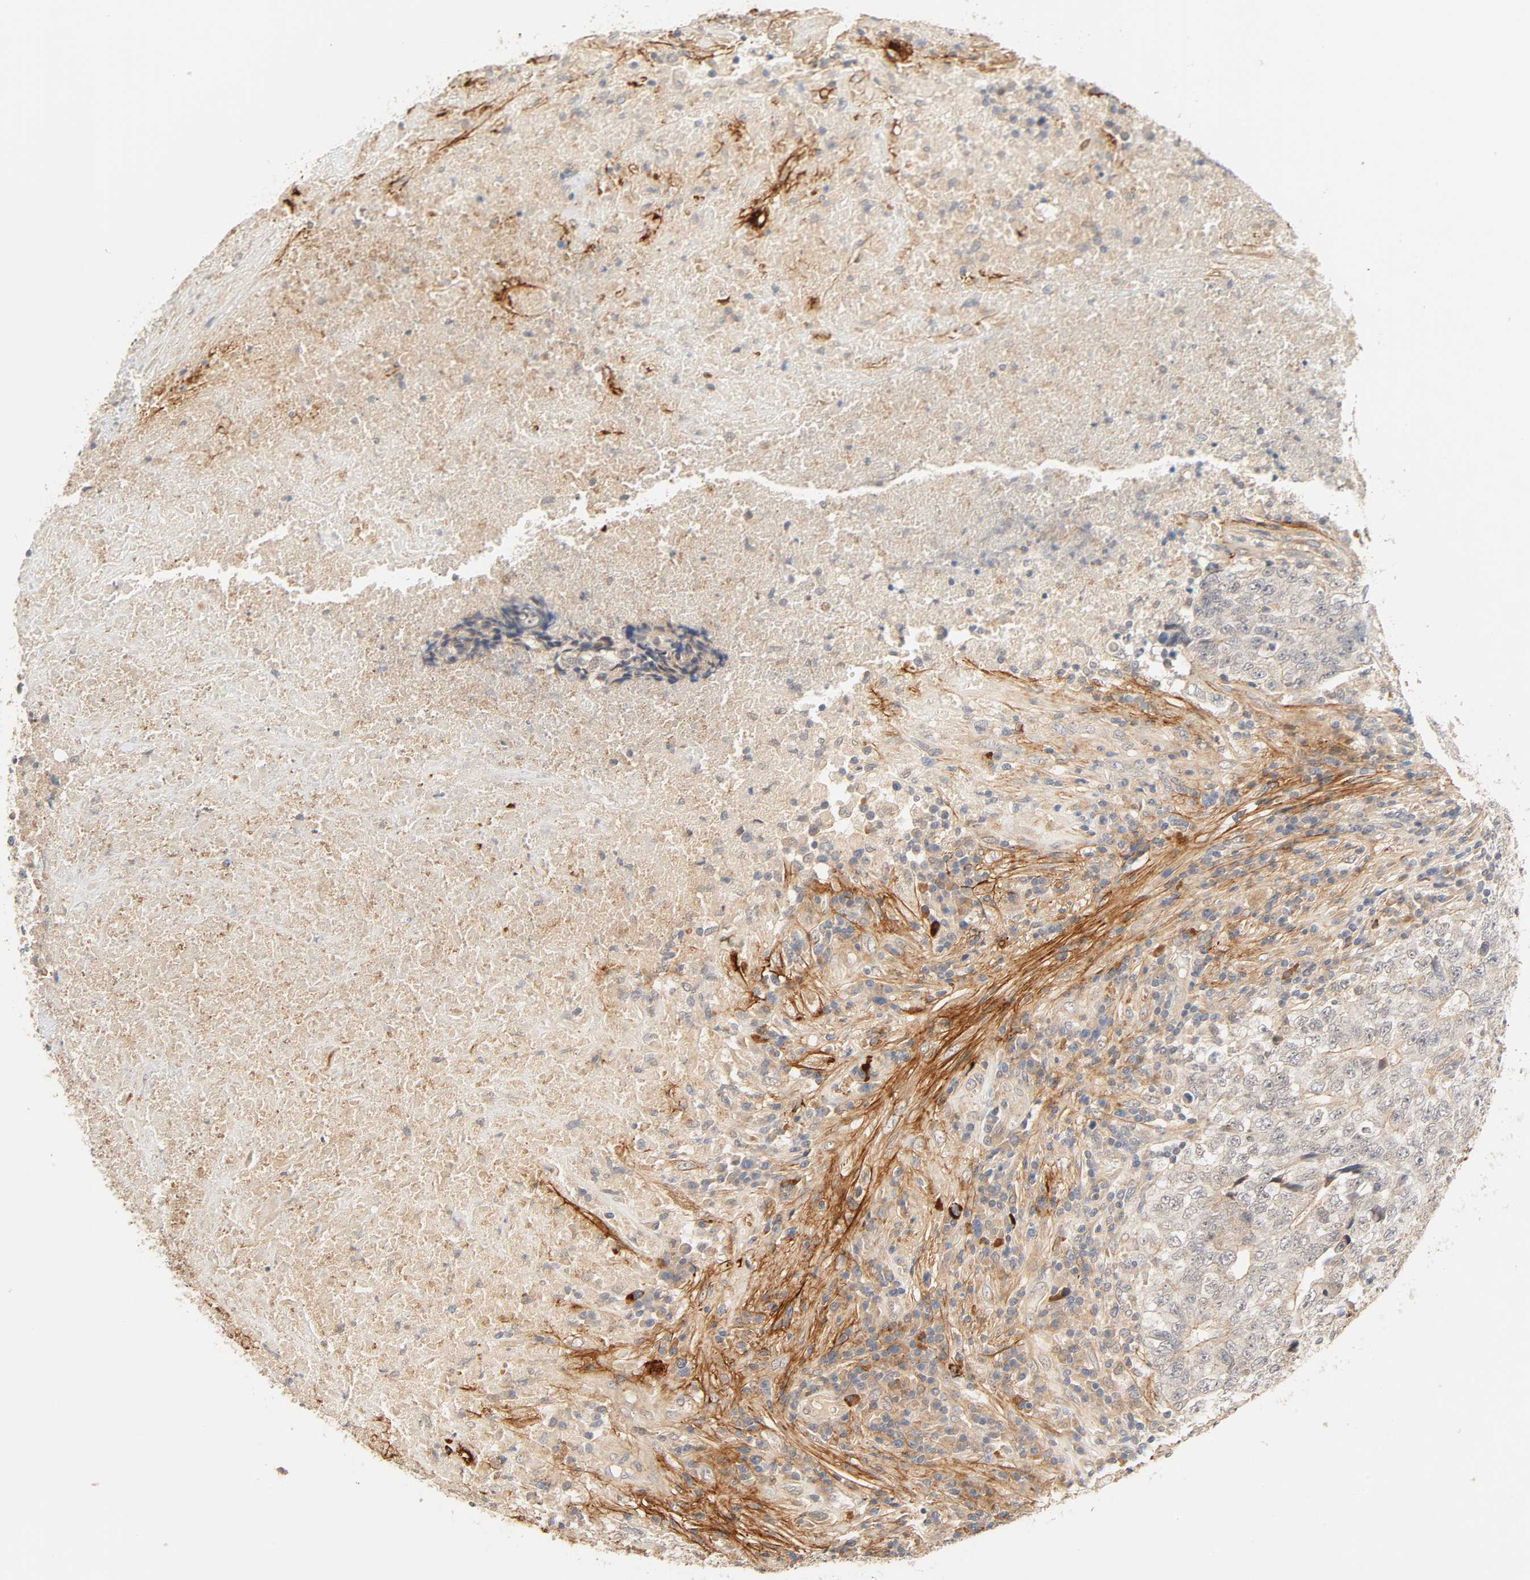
{"staining": {"intensity": "moderate", "quantity": "25%-75%", "location": "cytoplasmic/membranous"}, "tissue": "testis cancer", "cell_type": "Tumor cells", "image_type": "cancer", "snomed": [{"axis": "morphology", "description": "Necrosis, NOS"}, {"axis": "morphology", "description": "Carcinoma, Embryonal, NOS"}, {"axis": "topography", "description": "Testis"}], "caption": "DAB immunohistochemical staining of testis embryonal carcinoma exhibits moderate cytoplasmic/membranous protein expression in about 25%-75% of tumor cells.", "gene": "CACNA1G", "patient": {"sex": "male", "age": 19}}